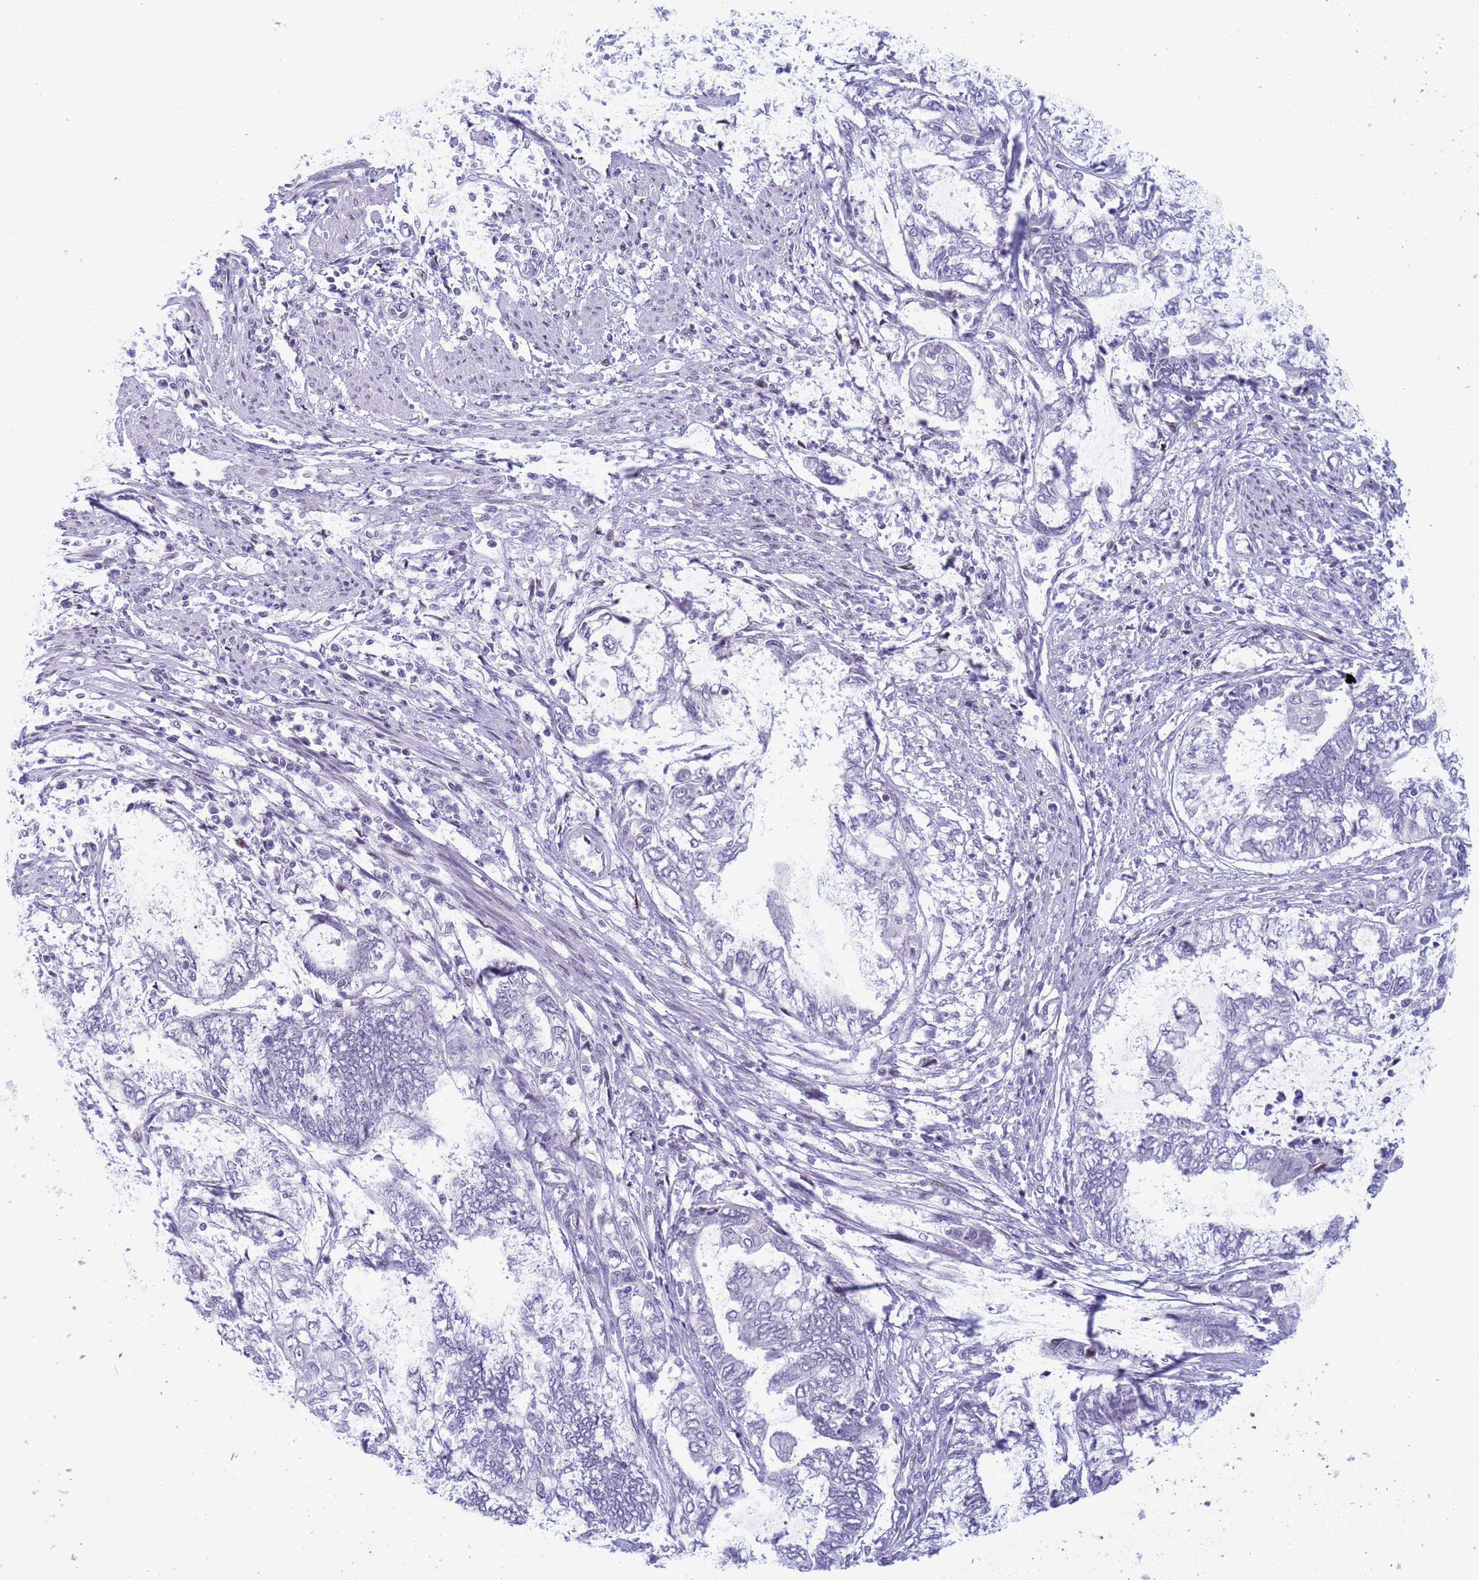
{"staining": {"intensity": "negative", "quantity": "none", "location": "none"}, "tissue": "endometrial cancer", "cell_type": "Tumor cells", "image_type": "cancer", "snomed": [{"axis": "morphology", "description": "Adenocarcinoma, NOS"}, {"axis": "topography", "description": "Uterus"}, {"axis": "topography", "description": "Endometrium"}], "caption": "Histopathology image shows no protein expression in tumor cells of endometrial adenocarcinoma tissue.", "gene": "SNX20", "patient": {"sex": "female", "age": 70}}